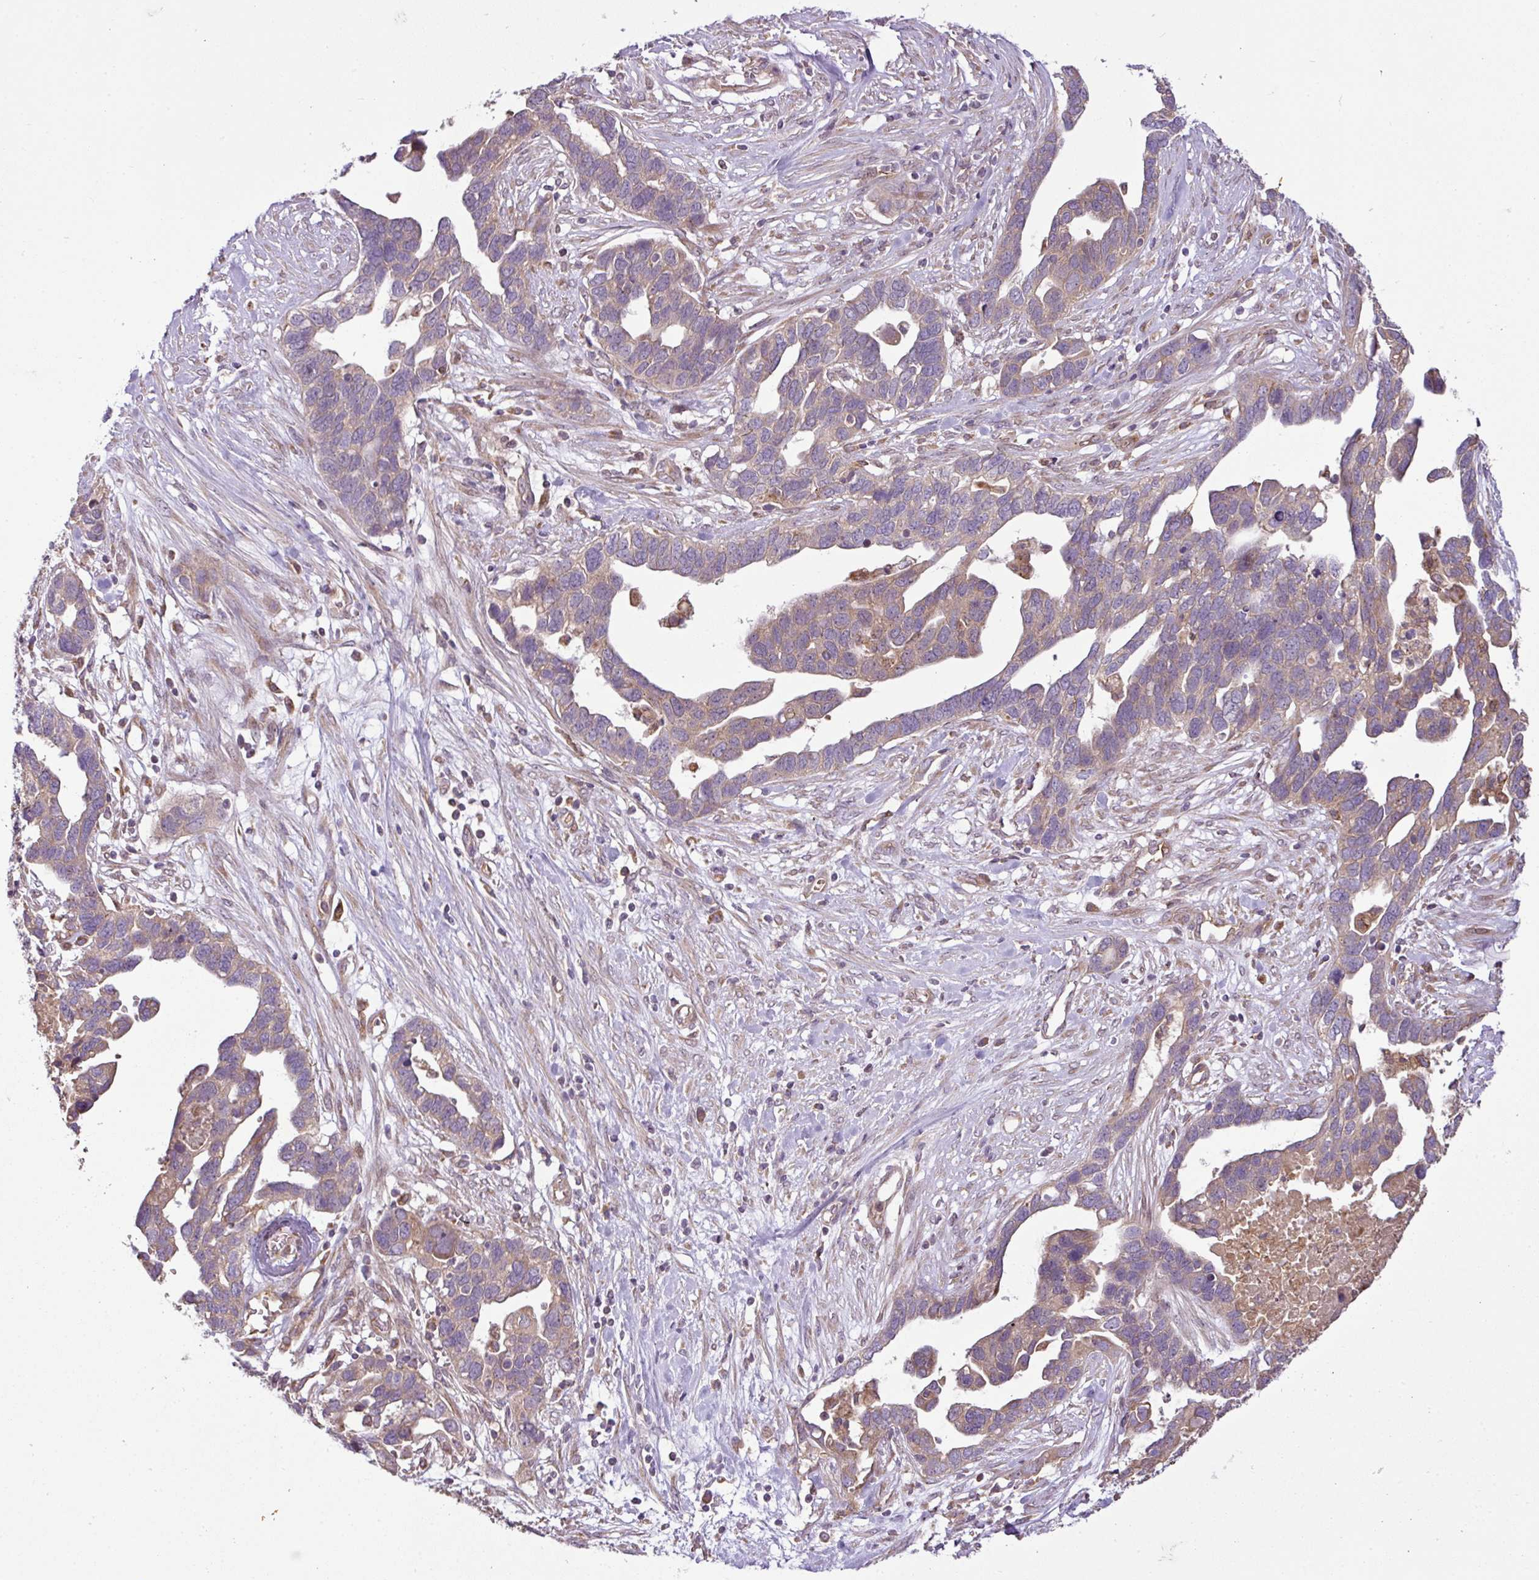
{"staining": {"intensity": "weak", "quantity": "25%-75%", "location": "cytoplasmic/membranous"}, "tissue": "ovarian cancer", "cell_type": "Tumor cells", "image_type": "cancer", "snomed": [{"axis": "morphology", "description": "Cystadenocarcinoma, serous, NOS"}, {"axis": "topography", "description": "Ovary"}], "caption": "Immunohistochemical staining of human ovarian serous cystadenocarcinoma reveals low levels of weak cytoplasmic/membranous staining in about 25%-75% of tumor cells.", "gene": "COX18", "patient": {"sex": "female", "age": 54}}